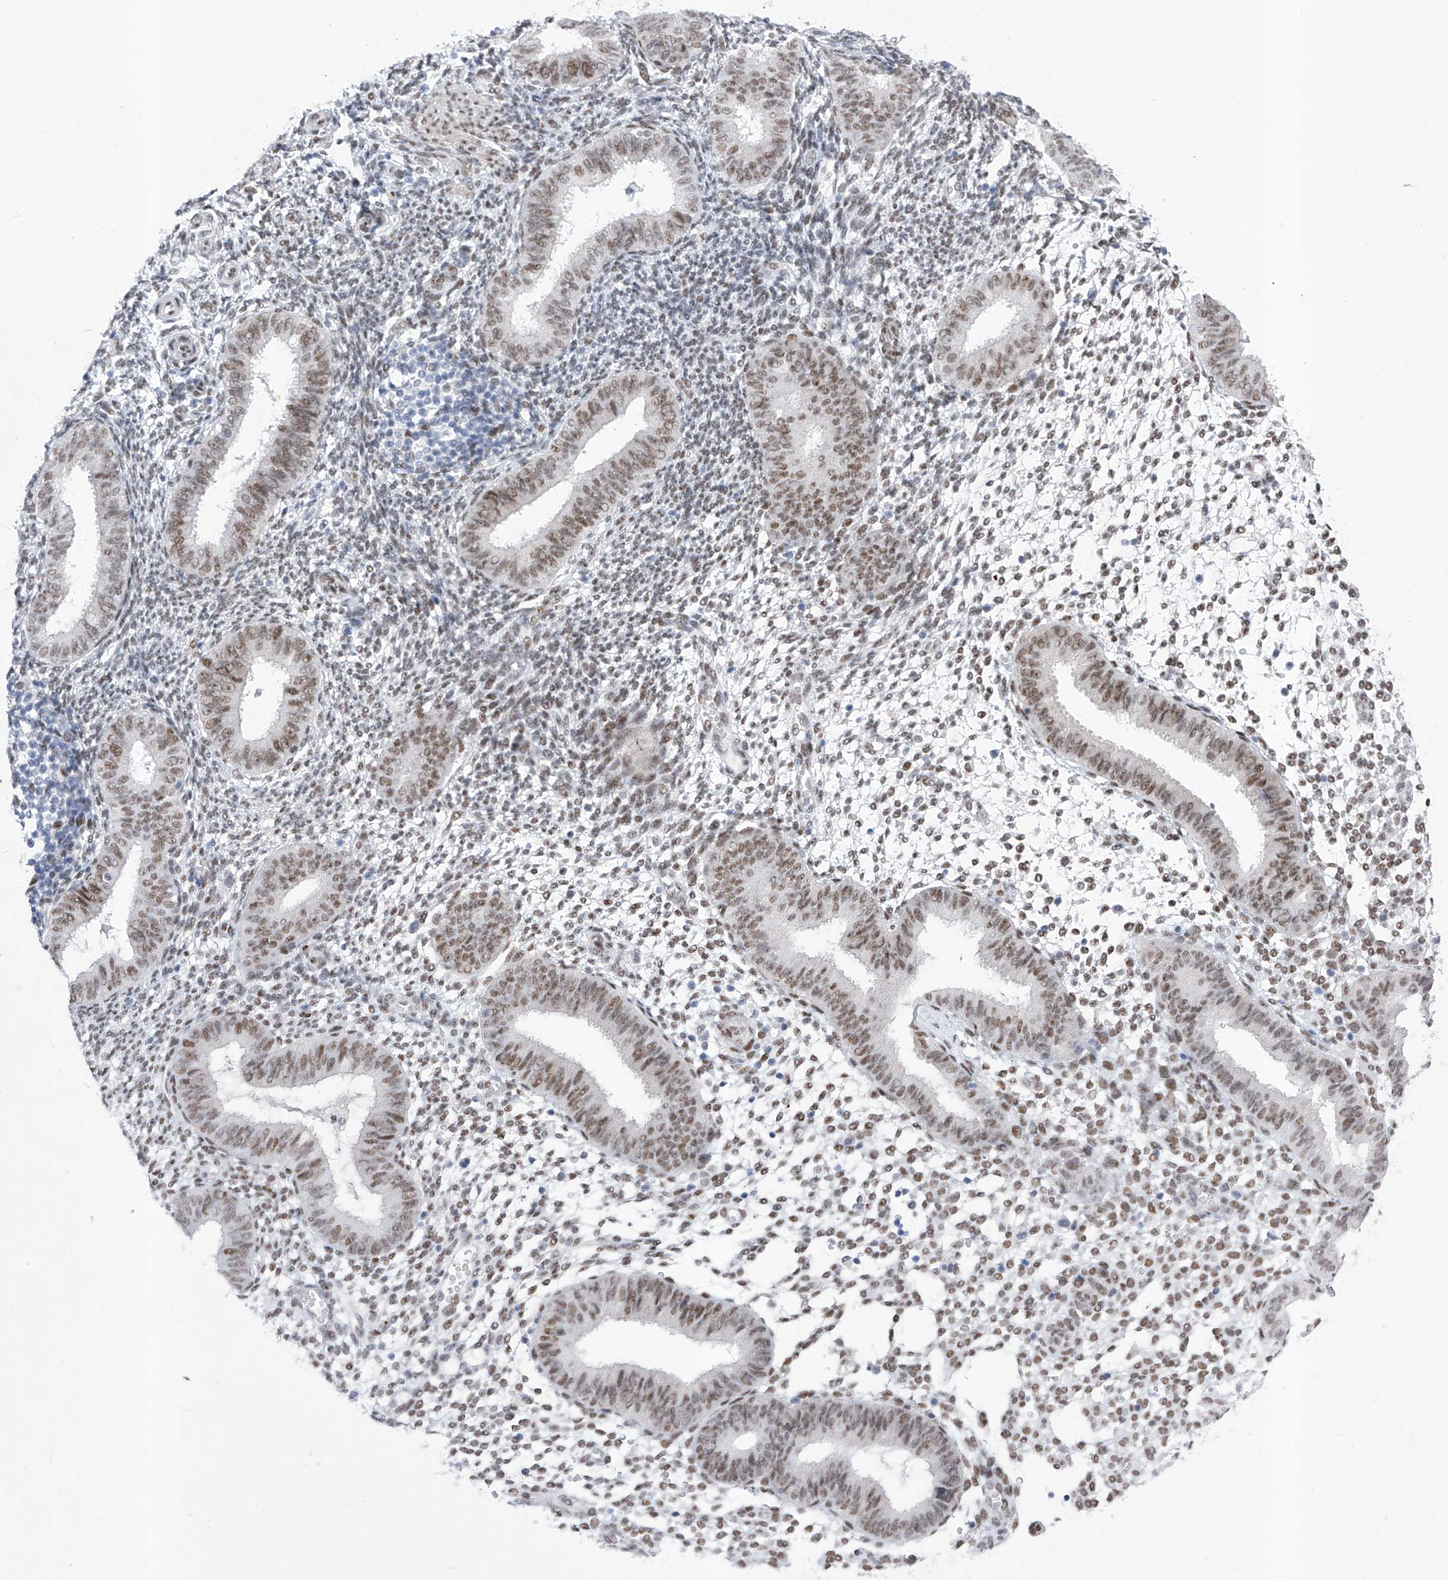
{"staining": {"intensity": "moderate", "quantity": "<25%", "location": "nuclear"}, "tissue": "endometrium", "cell_type": "Cells in endometrial stroma", "image_type": "normal", "snomed": [{"axis": "morphology", "description": "Normal tissue, NOS"}, {"axis": "topography", "description": "Uterus"}, {"axis": "topography", "description": "Endometrium"}], "caption": "IHC micrograph of unremarkable human endometrium stained for a protein (brown), which reveals low levels of moderate nuclear positivity in about <25% of cells in endometrial stroma.", "gene": "ATN1", "patient": {"sex": "female", "age": 48}}